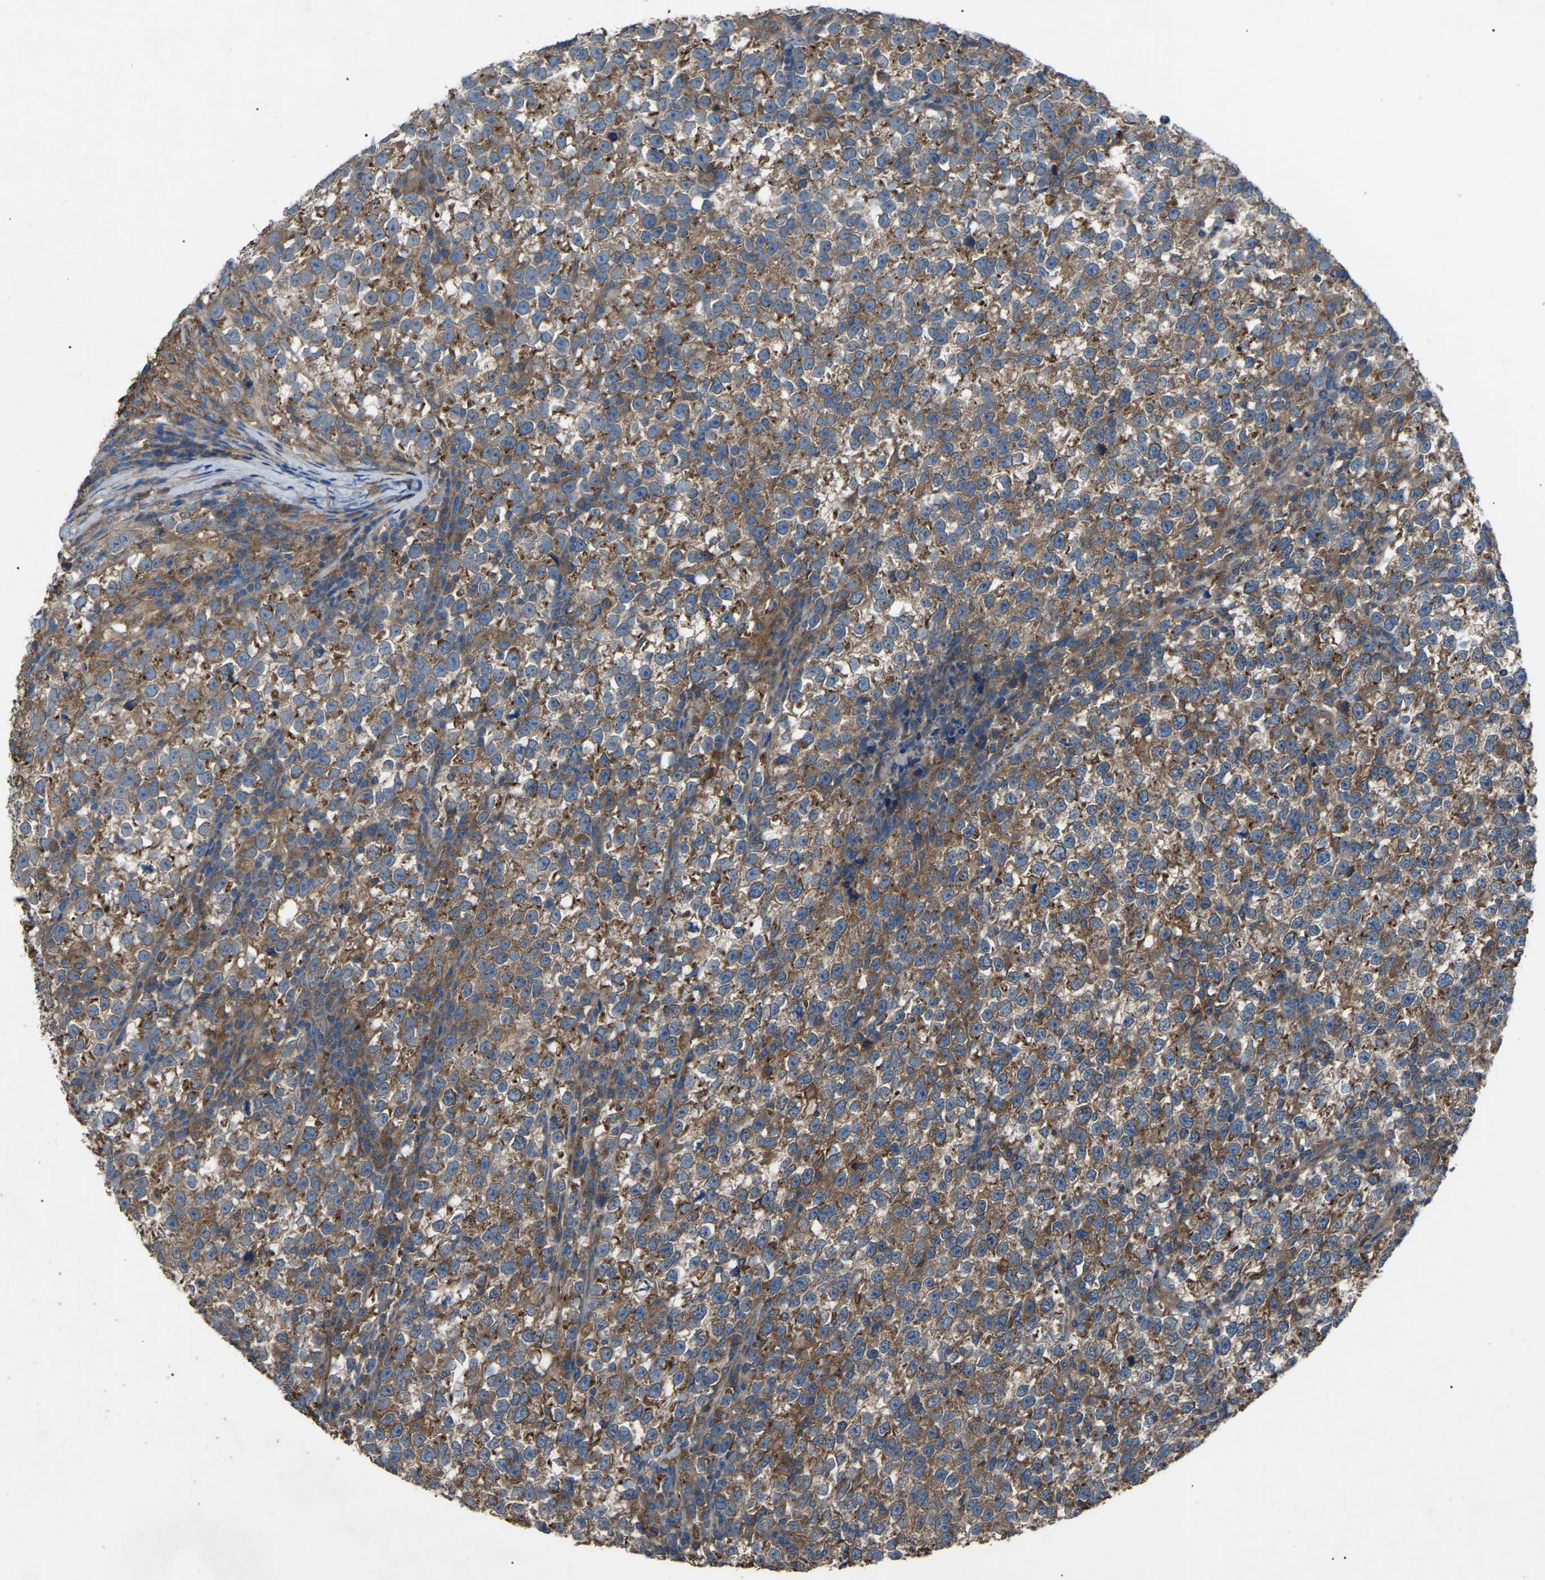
{"staining": {"intensity": "moderate", "quantity": ">75%", "location": "cytoplasmic/membranous"}, "tissue": "testis cancer", "cell_type": "Tumor cells", "image_type": "cancer", "snomed": [{"axis": "morphology", "description": "Normal tissue, NOS"}, {"axis": "morphology", "description": "Seminoma, NOS"}, {"axis": "topography", "description": "Testis"}], "caption": "Immunohistochemical staining of human seminoma (testis) displays medium levels of moderate cytoplasmic/membranous protein expression in about >75% of tumor cells. (DAB (3,3'-diaminobenzidine) IHC with brightfield microscopy, high magnification).", "gene": "AIMP1", "patient": {"sex": "male", "age": 43}}